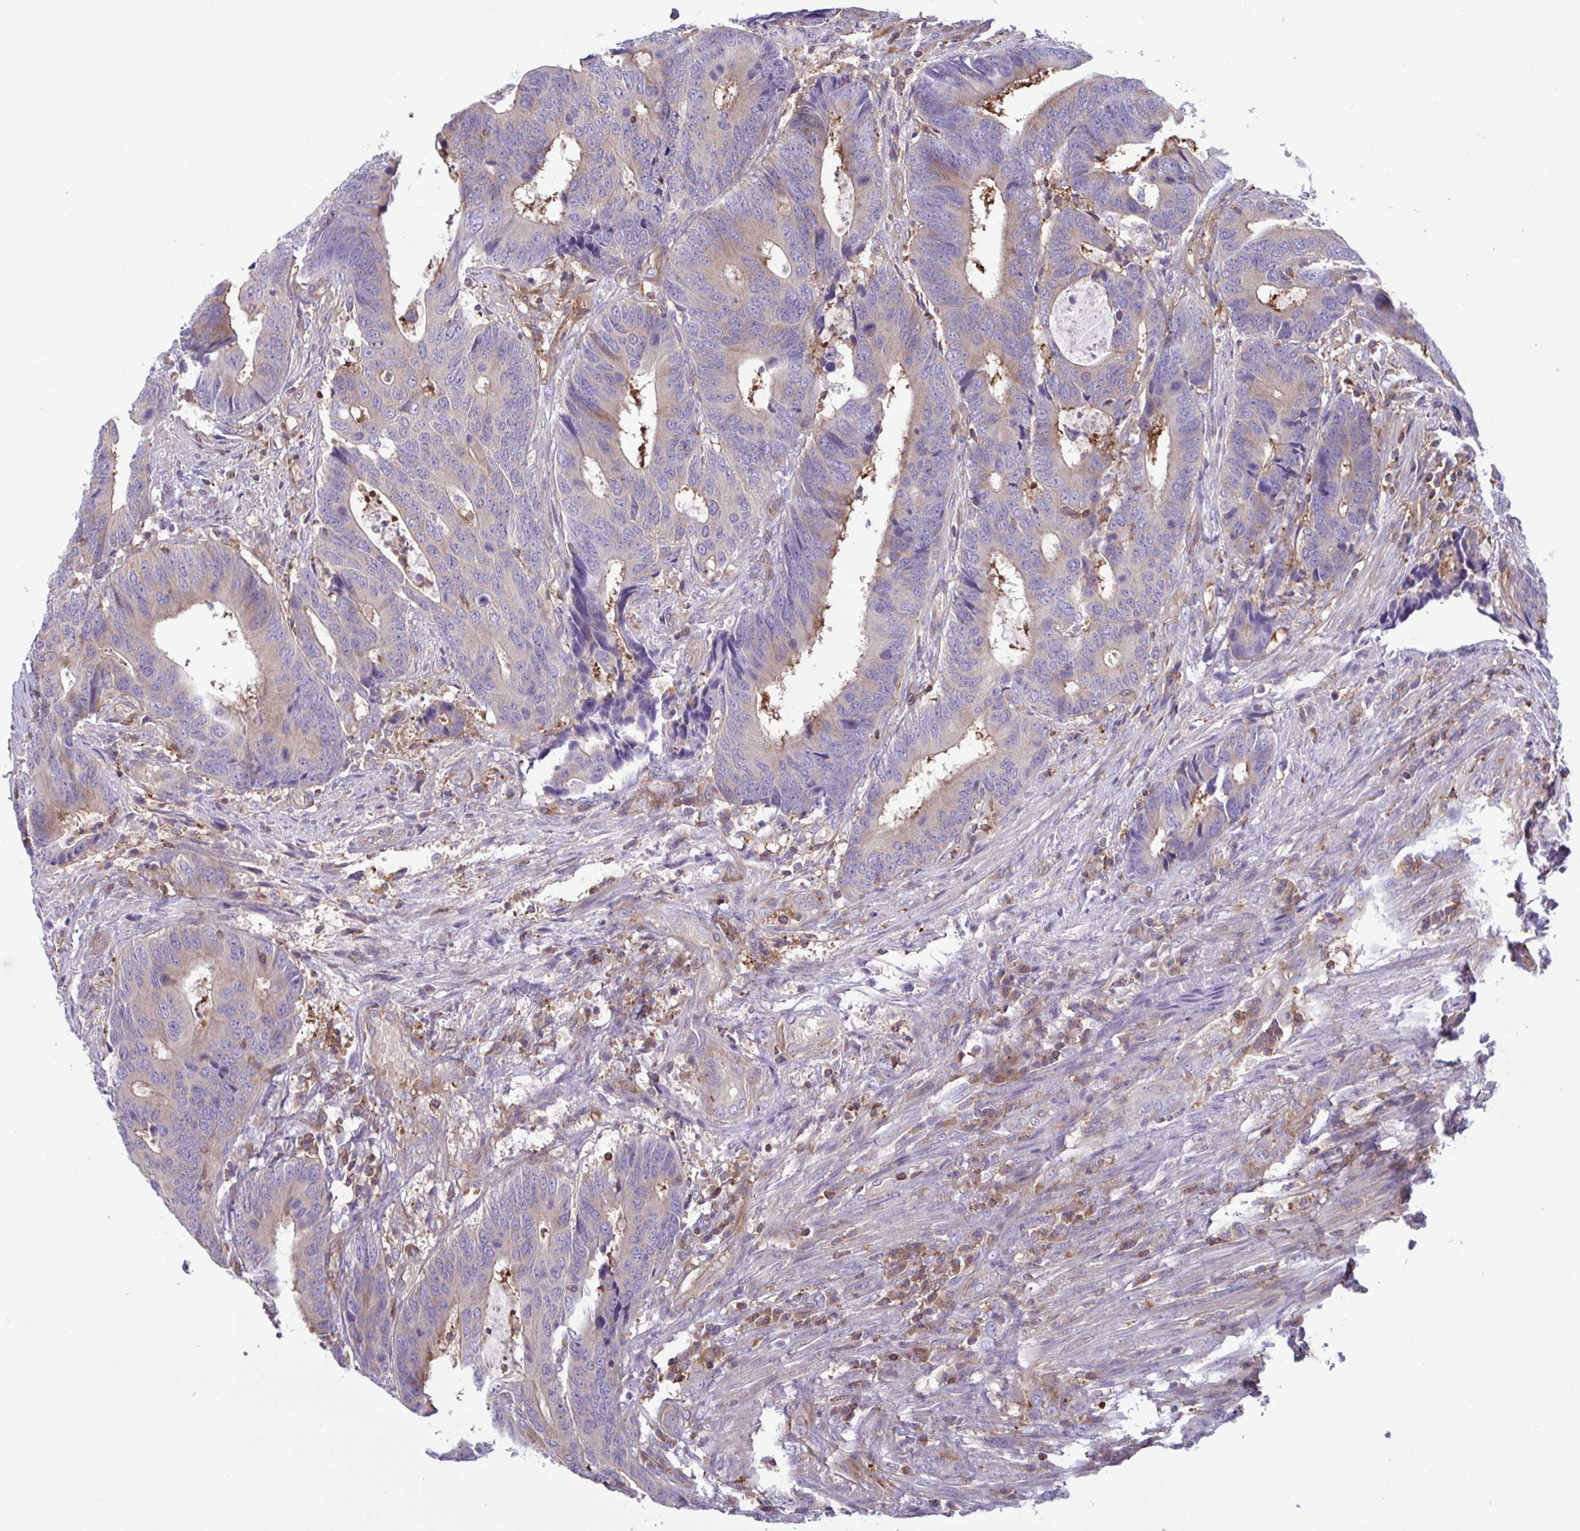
{"staining": {"intensity": "weak", "quantity": "25%-75%", "location": "cytoplasmic/membranous"}, "tissue": "colorectal cancer", "cell_type": "Tumor cells", "image_type": "cancer", "snomed": [{"axis": "morphology", "description": "Adenocarcinoma, NOS"}, {"axis": "topography", "description": "Colon"}], "caption": "The immunohistochemical stain shows weak cytoplasmic/membranous positivity in tumor cells of colorectal adenocarcinoma tissue. The staining was performed using DAB (3,3'-diaminobenzidine) to visualize the protein expression in brown, while the nuclei were stained in blue with hematoxylin (Magnification: 20x).", "gene": "TSC22D3", "patient": {"sex": "male", "age": 87}}